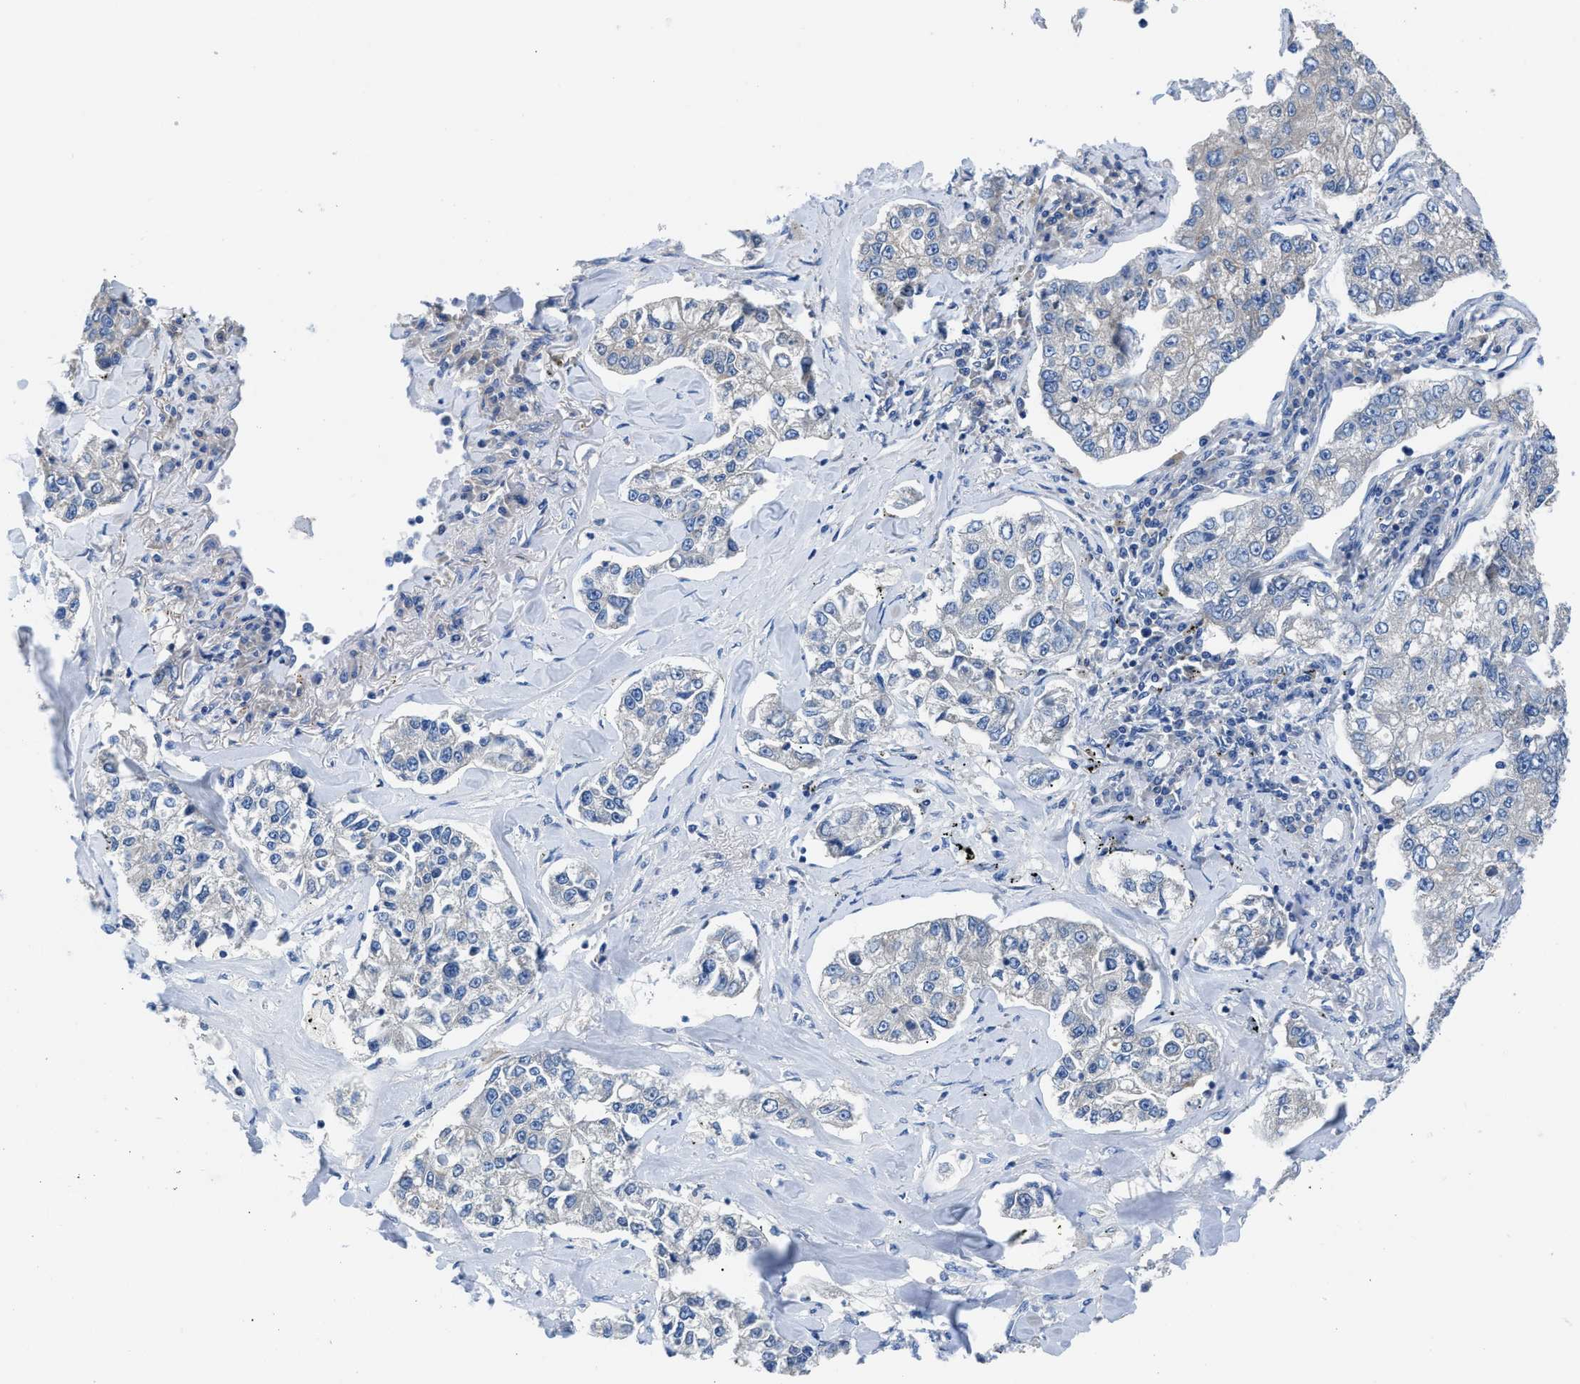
{"staining": {"intensity": "negative", "quantity": "none", "location": "none"}, "tissue": "lung cancer", "cell_type": "Tumor cells", "image_type": "cancer", "snomed": [{"axis": "morphology", "description": "Adenocarcinoma, NOS"}, {"axis": "topography", "description": "Lung"}], "caption": "Immunohistochemical staining of human lung adenocarcinoma exhibits no significant expression in tumor cells.", "gene": "SLC10A6", "patient": {"sex": "male", "age": 49}}